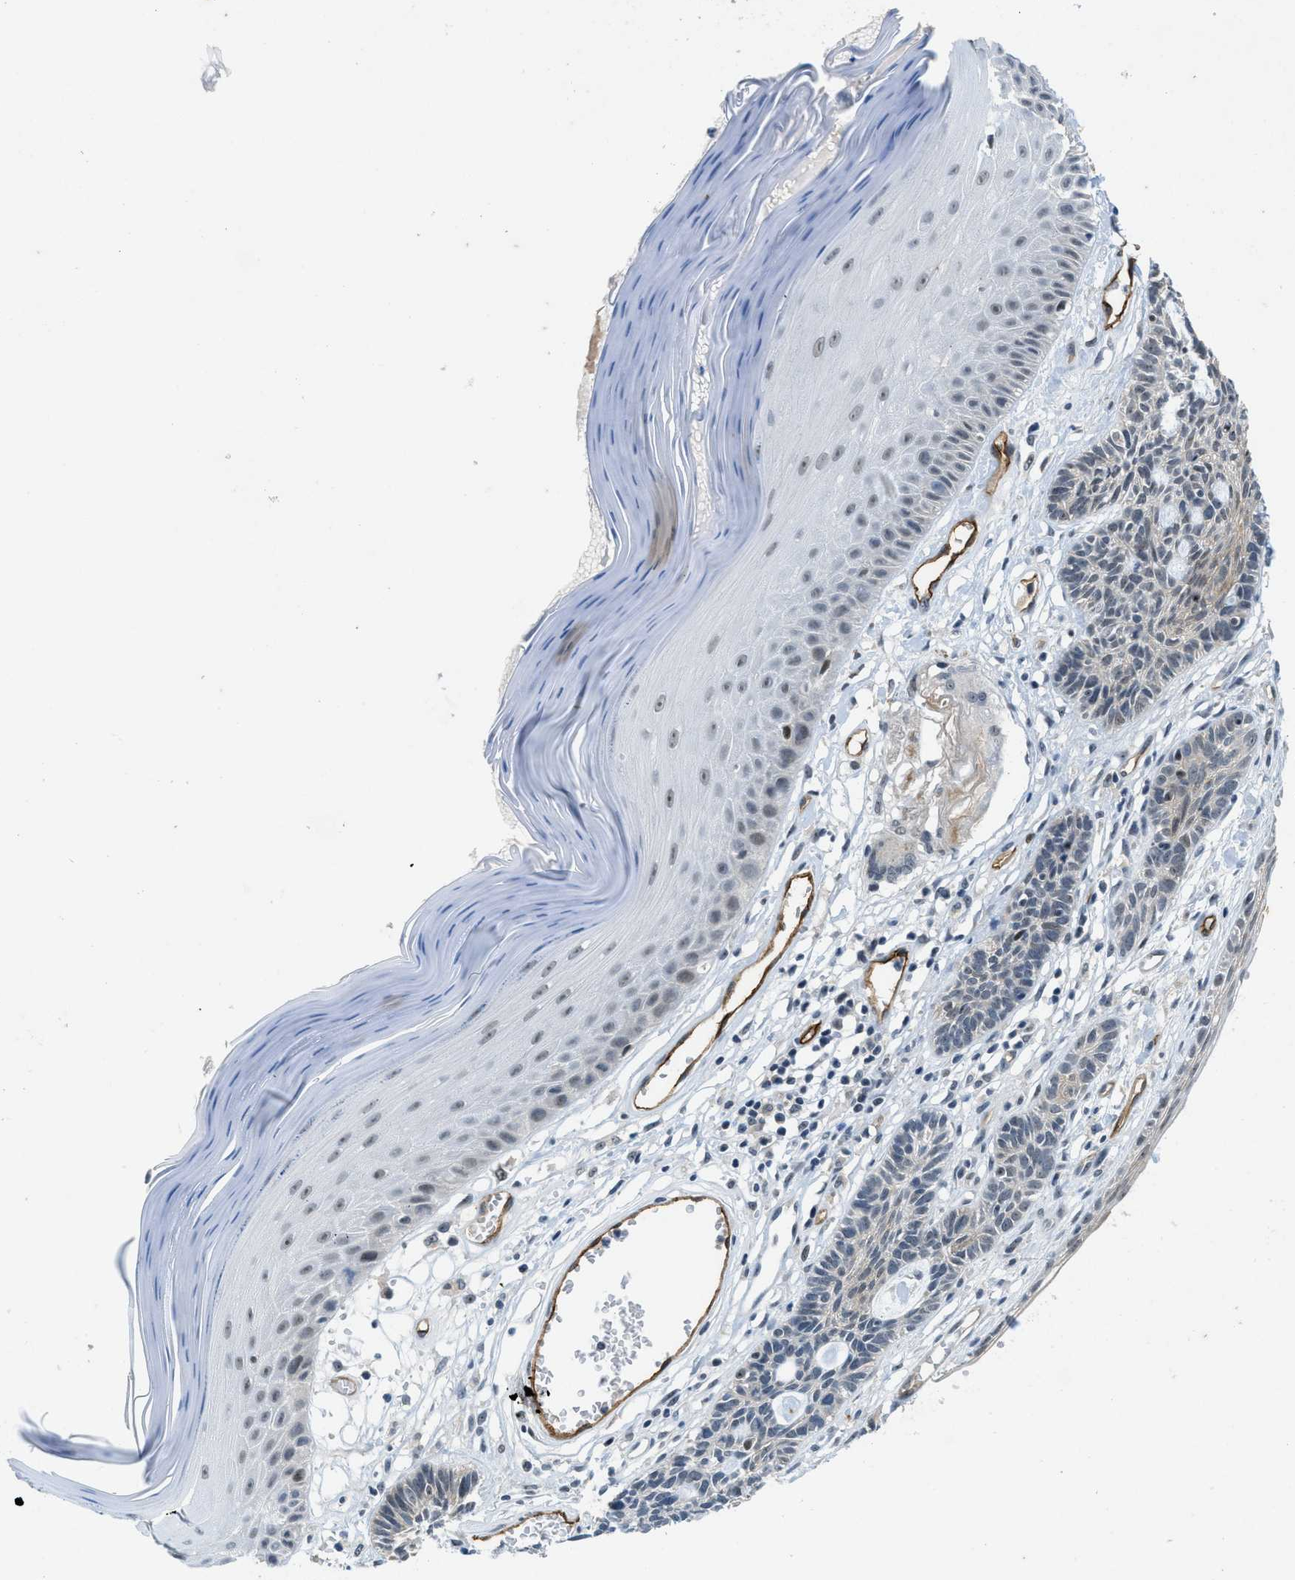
{"staining": {"intensity": "negative", "quantity": "none", "location": "none"}, "tissue": "skin cancer", "cell_type": "Tumor cells", "image_type": "cancer", "snomed": [{"axis": "morphology", "description": "Basal cell carcinoma"}, {"axis": "topography", "description": "Skin"}], "caption": "High power microscopy image of an immunohistochemistry micrograph of skin cancer, revealing no significant positivity in tumor cells. (DAB (3,3'-diaminobenzidine) immunohistochemistry visualized using brightfield microscopy, high magnification).", "gene": "SLCO2A1", "patient": {"sex": "male", "age": 67}}